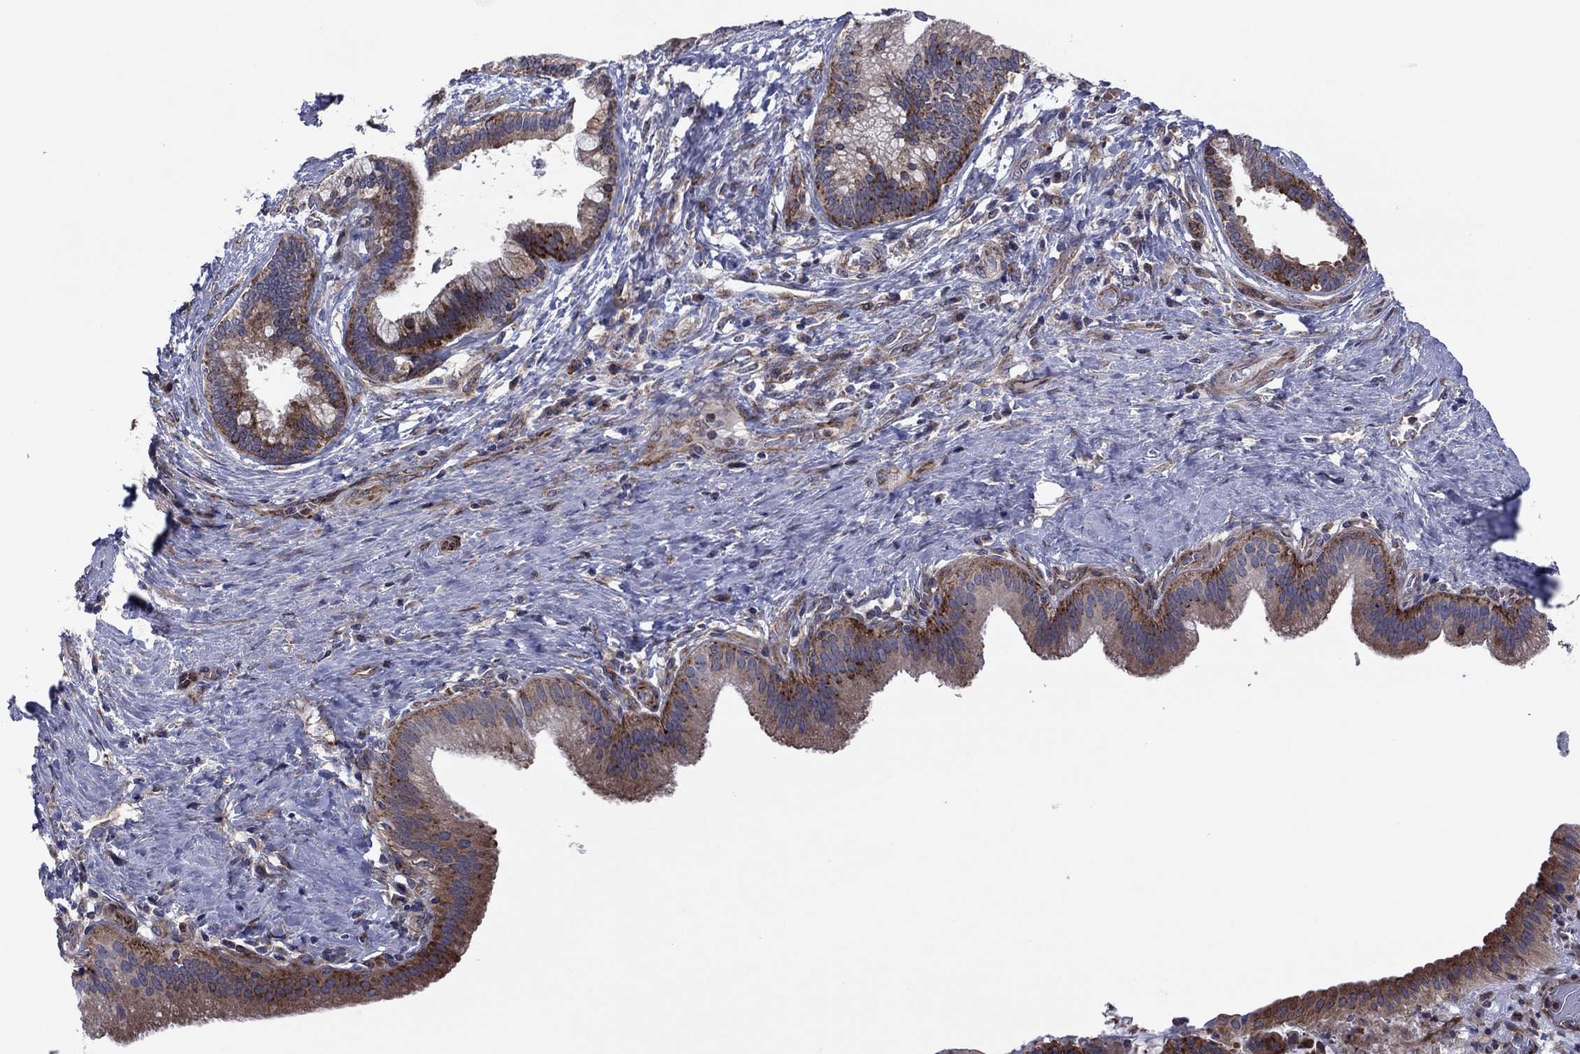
{"staining": {"intensity": "strong", "quantity": "25%-75%", "location": "cytoplasmic/membranous"}, "tissue": "liver cancer", "cell_type": "Tumor cells", "image_type": "cancer", "snomed": [{"axis": "morphology", "description": "Cholangiocarcinoma"}, {"axis": "topography", "description": "Liver"}], "caption": "Protein staining of liver cancer (cholangiocarcinoma) tissue exhibits strong cytoplasmic/membranous staining in about 25%-75% of tumor cells.", "gene": "GPR155", "patient": {"sex": "female", "age": 73}}